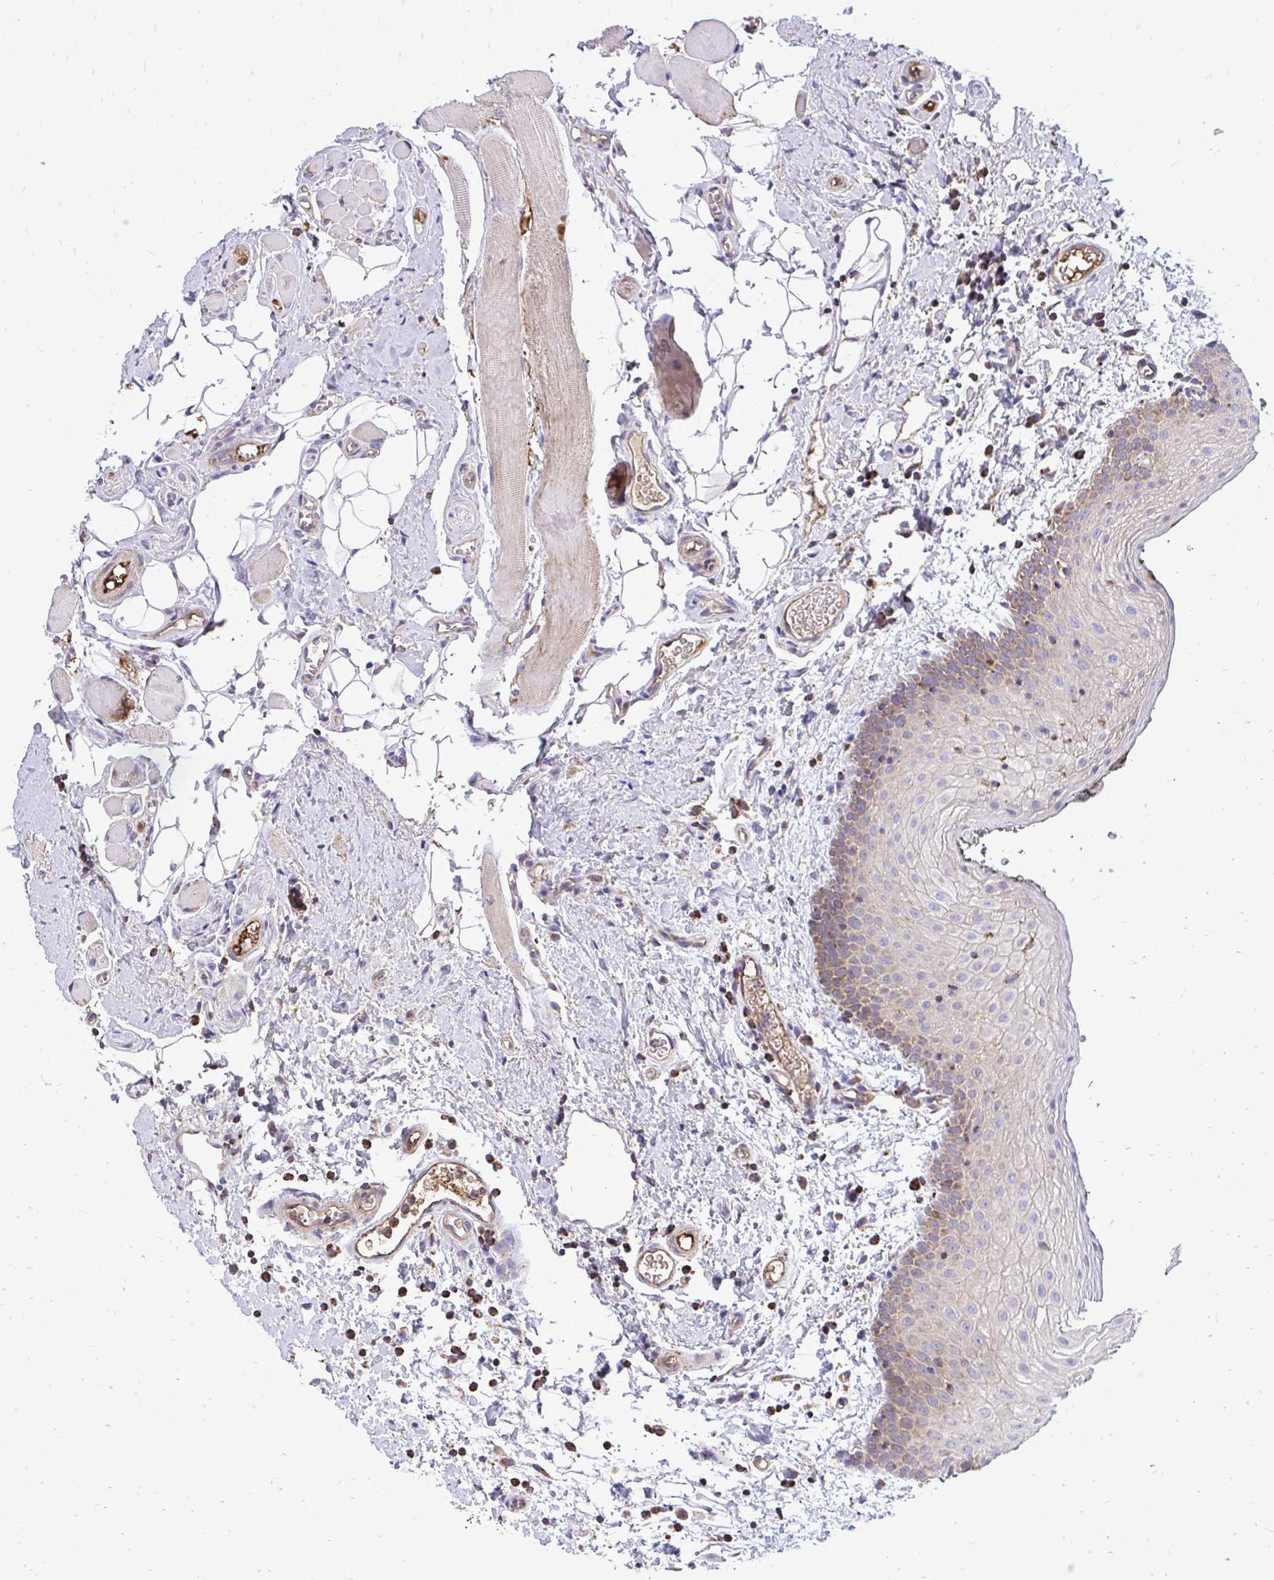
{"staining": {"intensity": "moderate", "quantity": "25%-75%", "location": "cytoplasmic/membranous"}, "tissue": "oral mucosa", "cell_type": "Squamous epithelial cells", "image_type": "normal", "snomed": [{"axis": "morphology", "description": "Normal tissue, NOS"}, {"axis": "morphology", "description": "Squamous cell carcinoma, NOS"}, {"axis": "topography", "description": "Oral tissue"}, {"axis": "topography", "description": "Head-Neck"}], "caption": "About 25%-75% of squamous epithelial cells in unremarkable oral mucosa demonstrate moderate cytoplasmic/membranous protein expression as visualized by brown immunohistochemical staining.", "gene": "ATP13A2", "patient": {"sex": "male", "age": 58}}